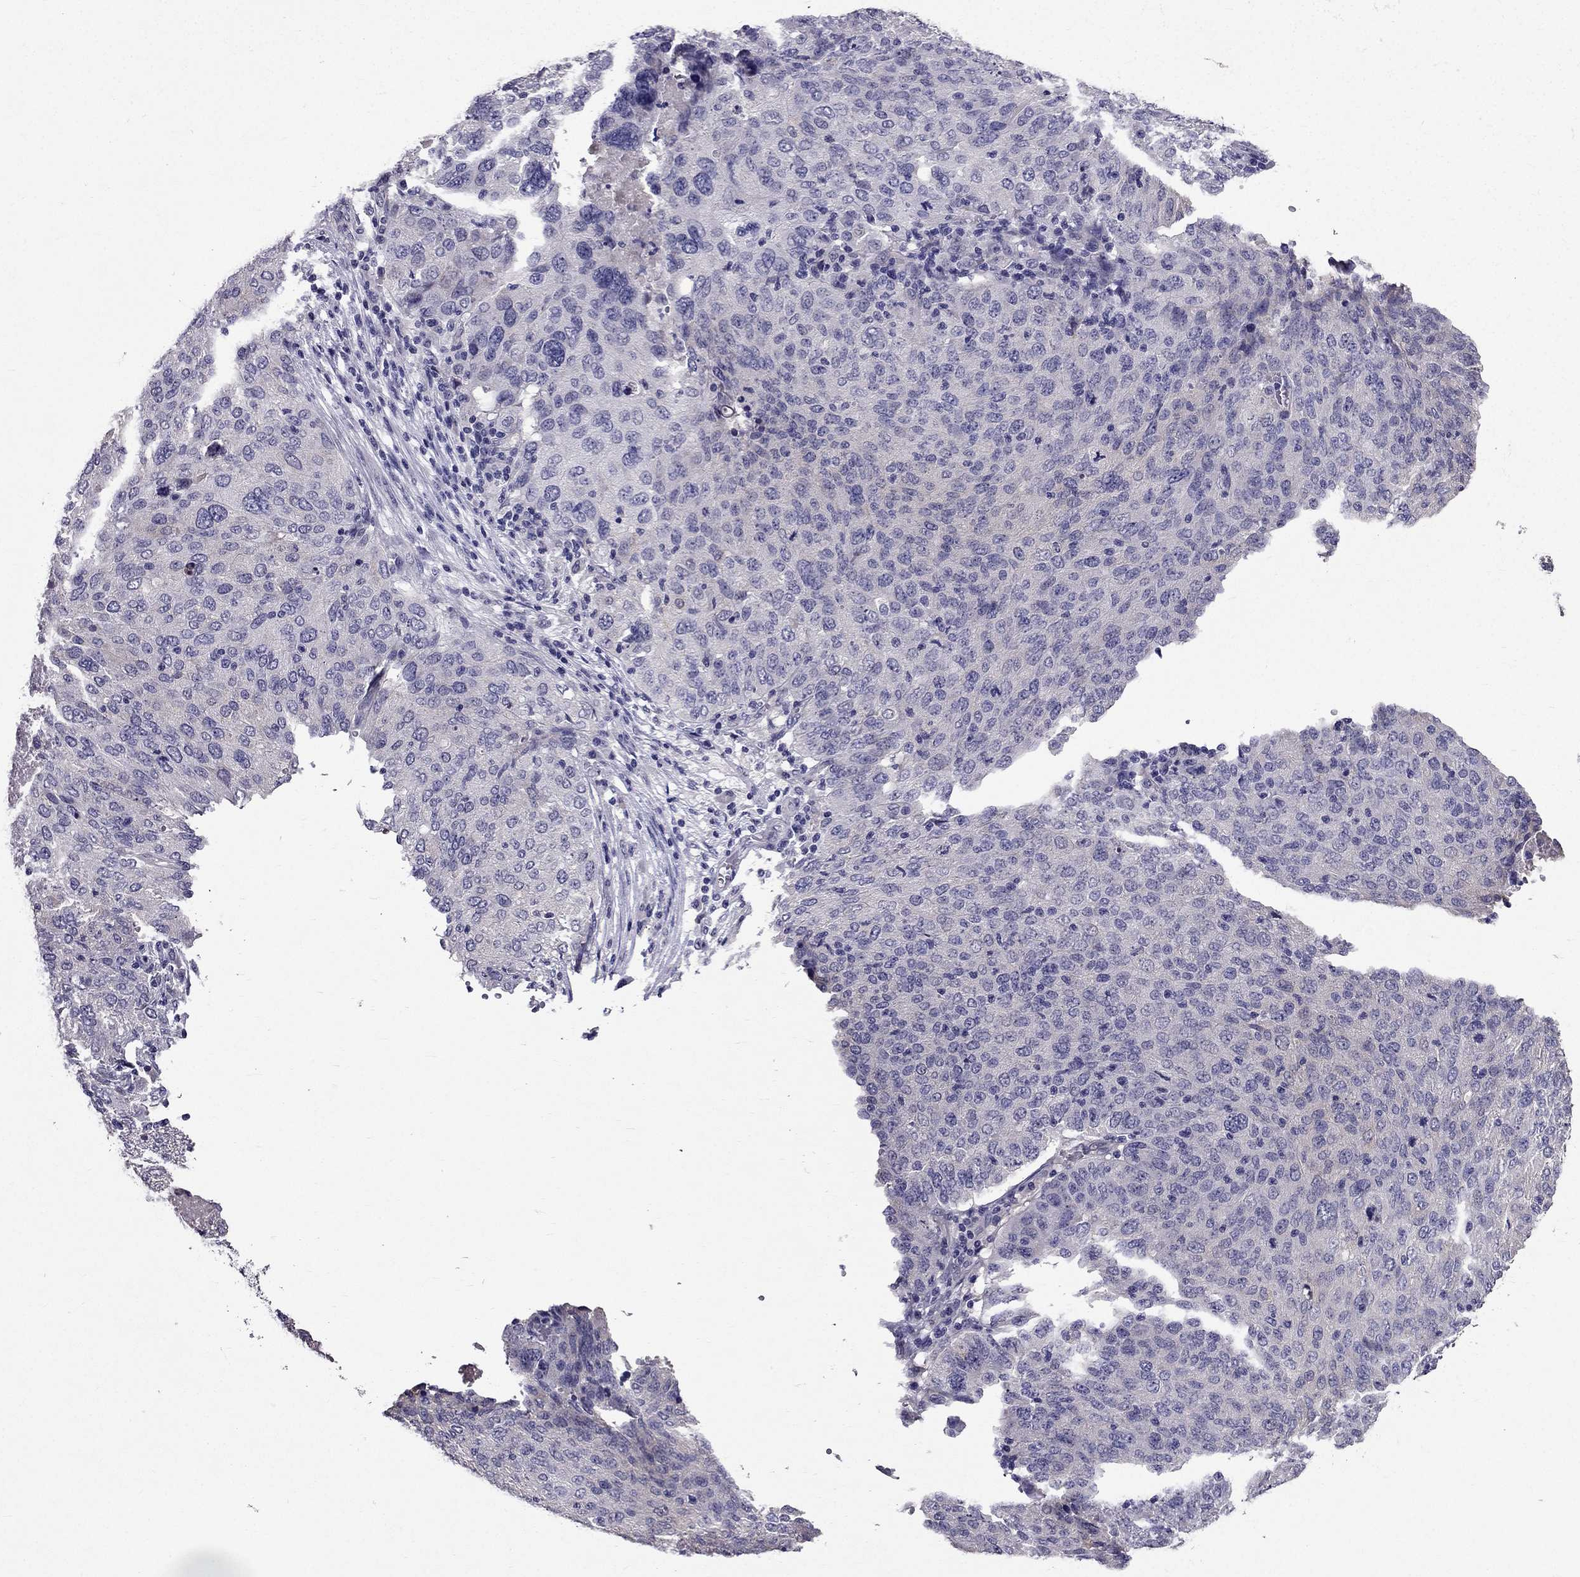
{"staining": {"intensity": "negative", "quantity": "none", "location": "none"}, "tissue": "ovarian cancer", "cell_type": "Tumor cells", "image_type": "cancer", "snomed": [{"axis": "morphology", "description": "Carcinoma, endometroid"}, {"axis": "topography", "description": "Ovary"}], "caption": "Protein analysis of ovarian cancer (endometroid carcinoma) shows no significant staining in tumor cells. (DAB immunohistochemistry (IHC) visualized using brightfield microscopy, high magnification).", "gene": "DUSP15", "patient": {"sex": "female", "age": 58}}